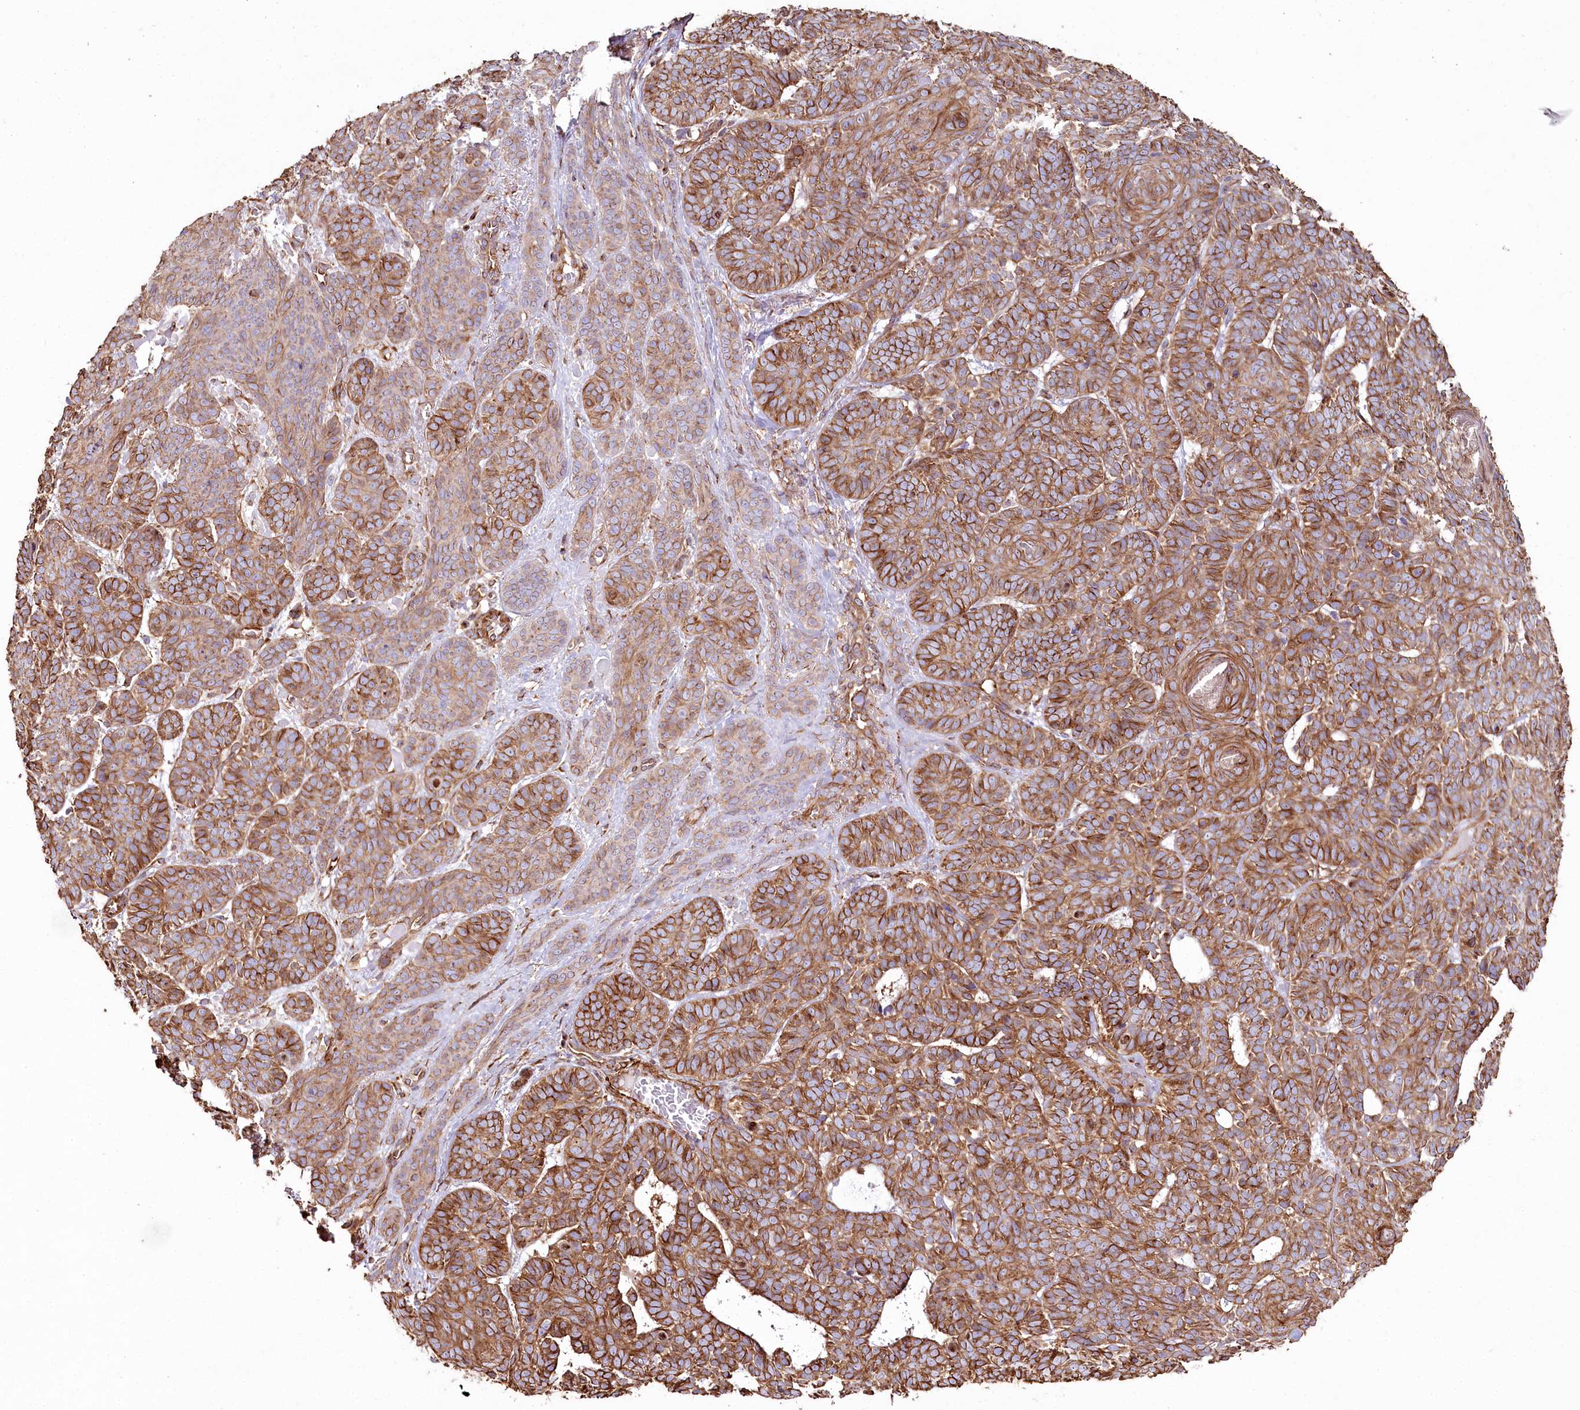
{"staining": {"intensity": "moderate", "quantity": ">75%", "location": "cytoplasmic/membranous"}, "tissue": "skin cancer", "cell_type": "Tumor cells", "image_type": "cancer", "snomed": [{"axis": "morphology", "description": "Basal cell carcinoma"}, {"axis": "topography", "description": "Skin"}], "caption": "A histopathology image of basal cell carcinoma (skin) stained for a protein shows moderate cytoplasmic/membranous brown staining in tumor cells. (brown staining indicates protein expression, while blue staining denotes nuclei).", "gene": "SUMF1", "patient": {"sex": "male", "age": 85}}